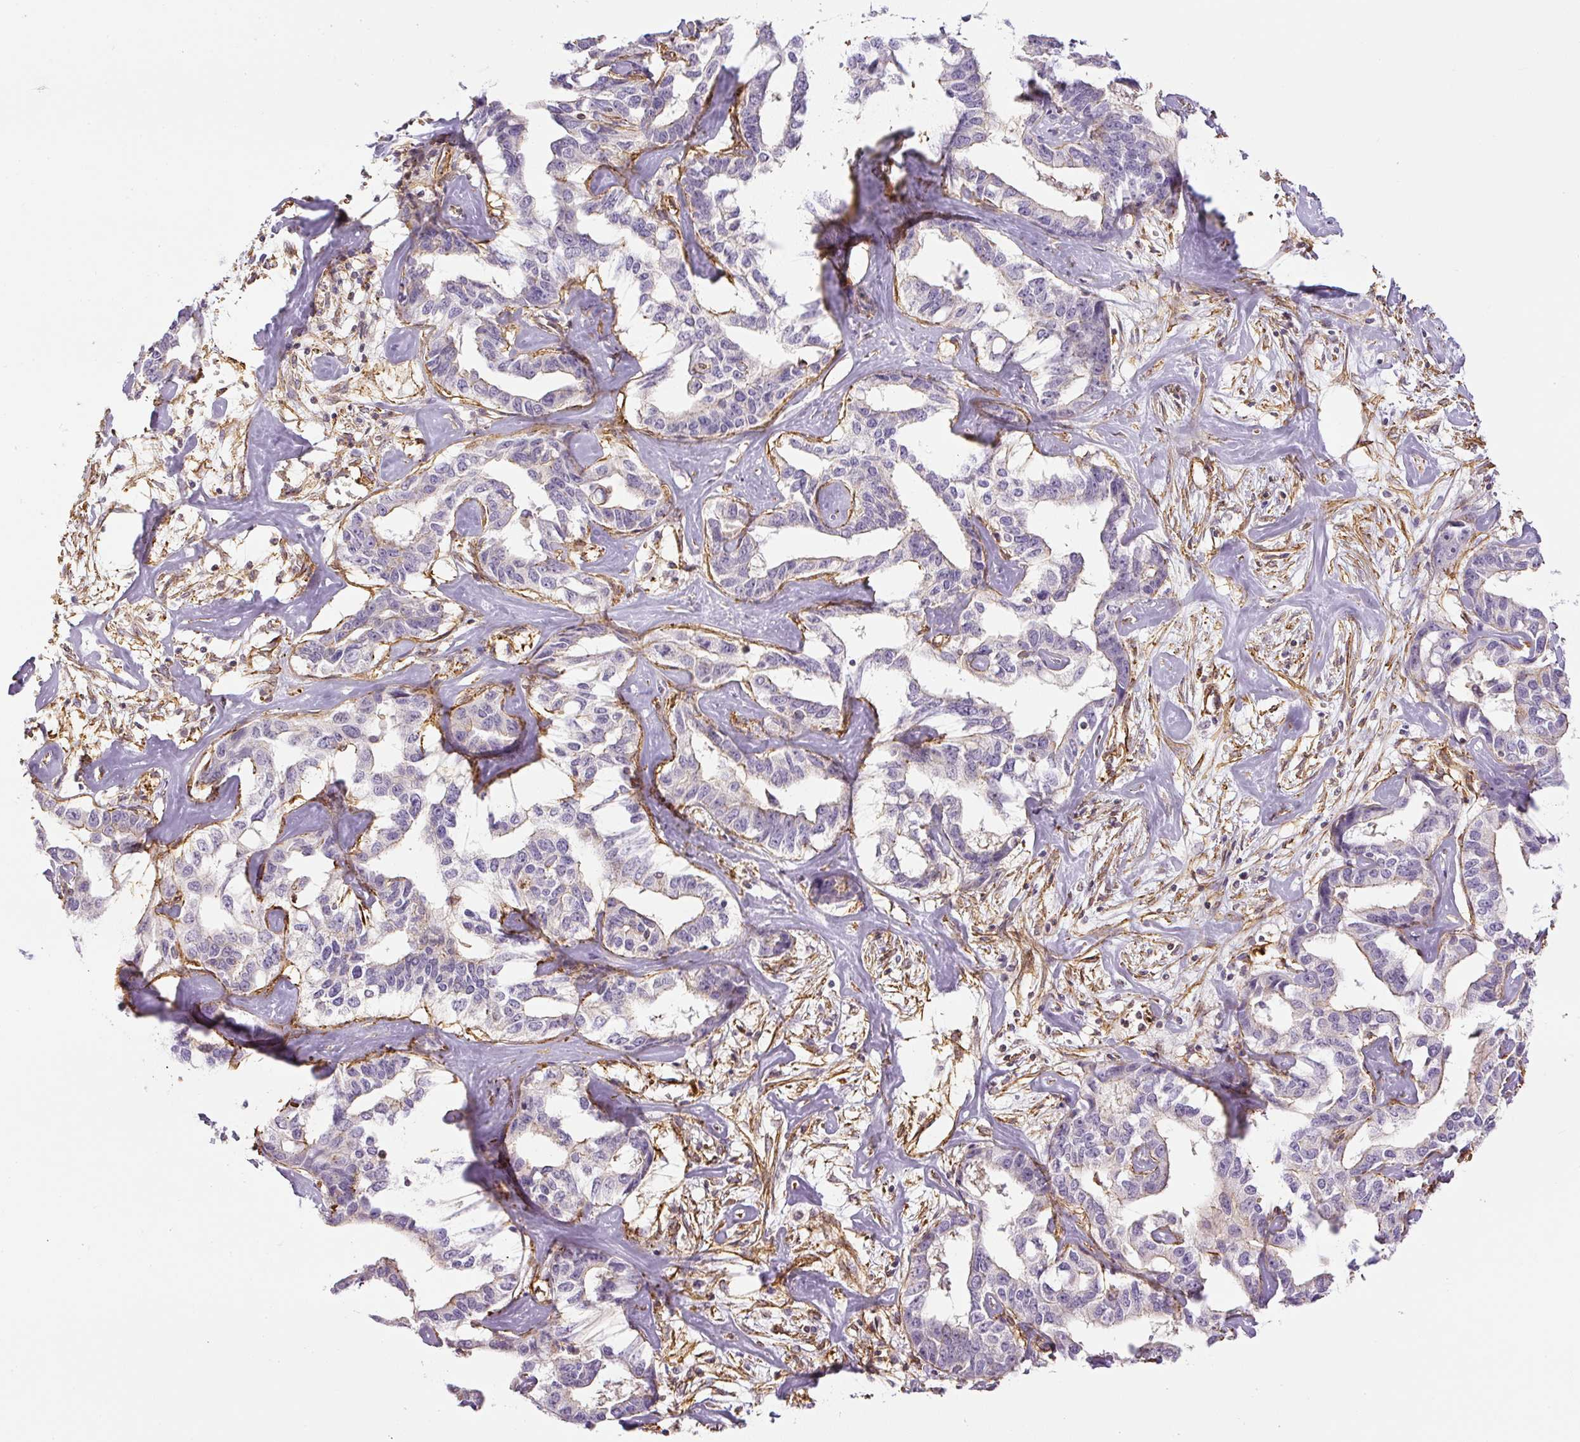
{"staining": {"intensity": "negative", "quantity": "none", "location": "none"}, "tissue": "liver cancer", "cell_type": "Tumor cells", "image_type": "cancer", "snomed": [{"axis": "morphology", "description": "Cholangiocarcinoma"}, {"axis": "topography", "description": "Liver"}], "caption": "Protein analysis of cholangiocarcinoma (liver) reveals no significant positivity in tumor cells.", "gene": "MYL12A", "patient": {"sex": "male", "age": 59}}